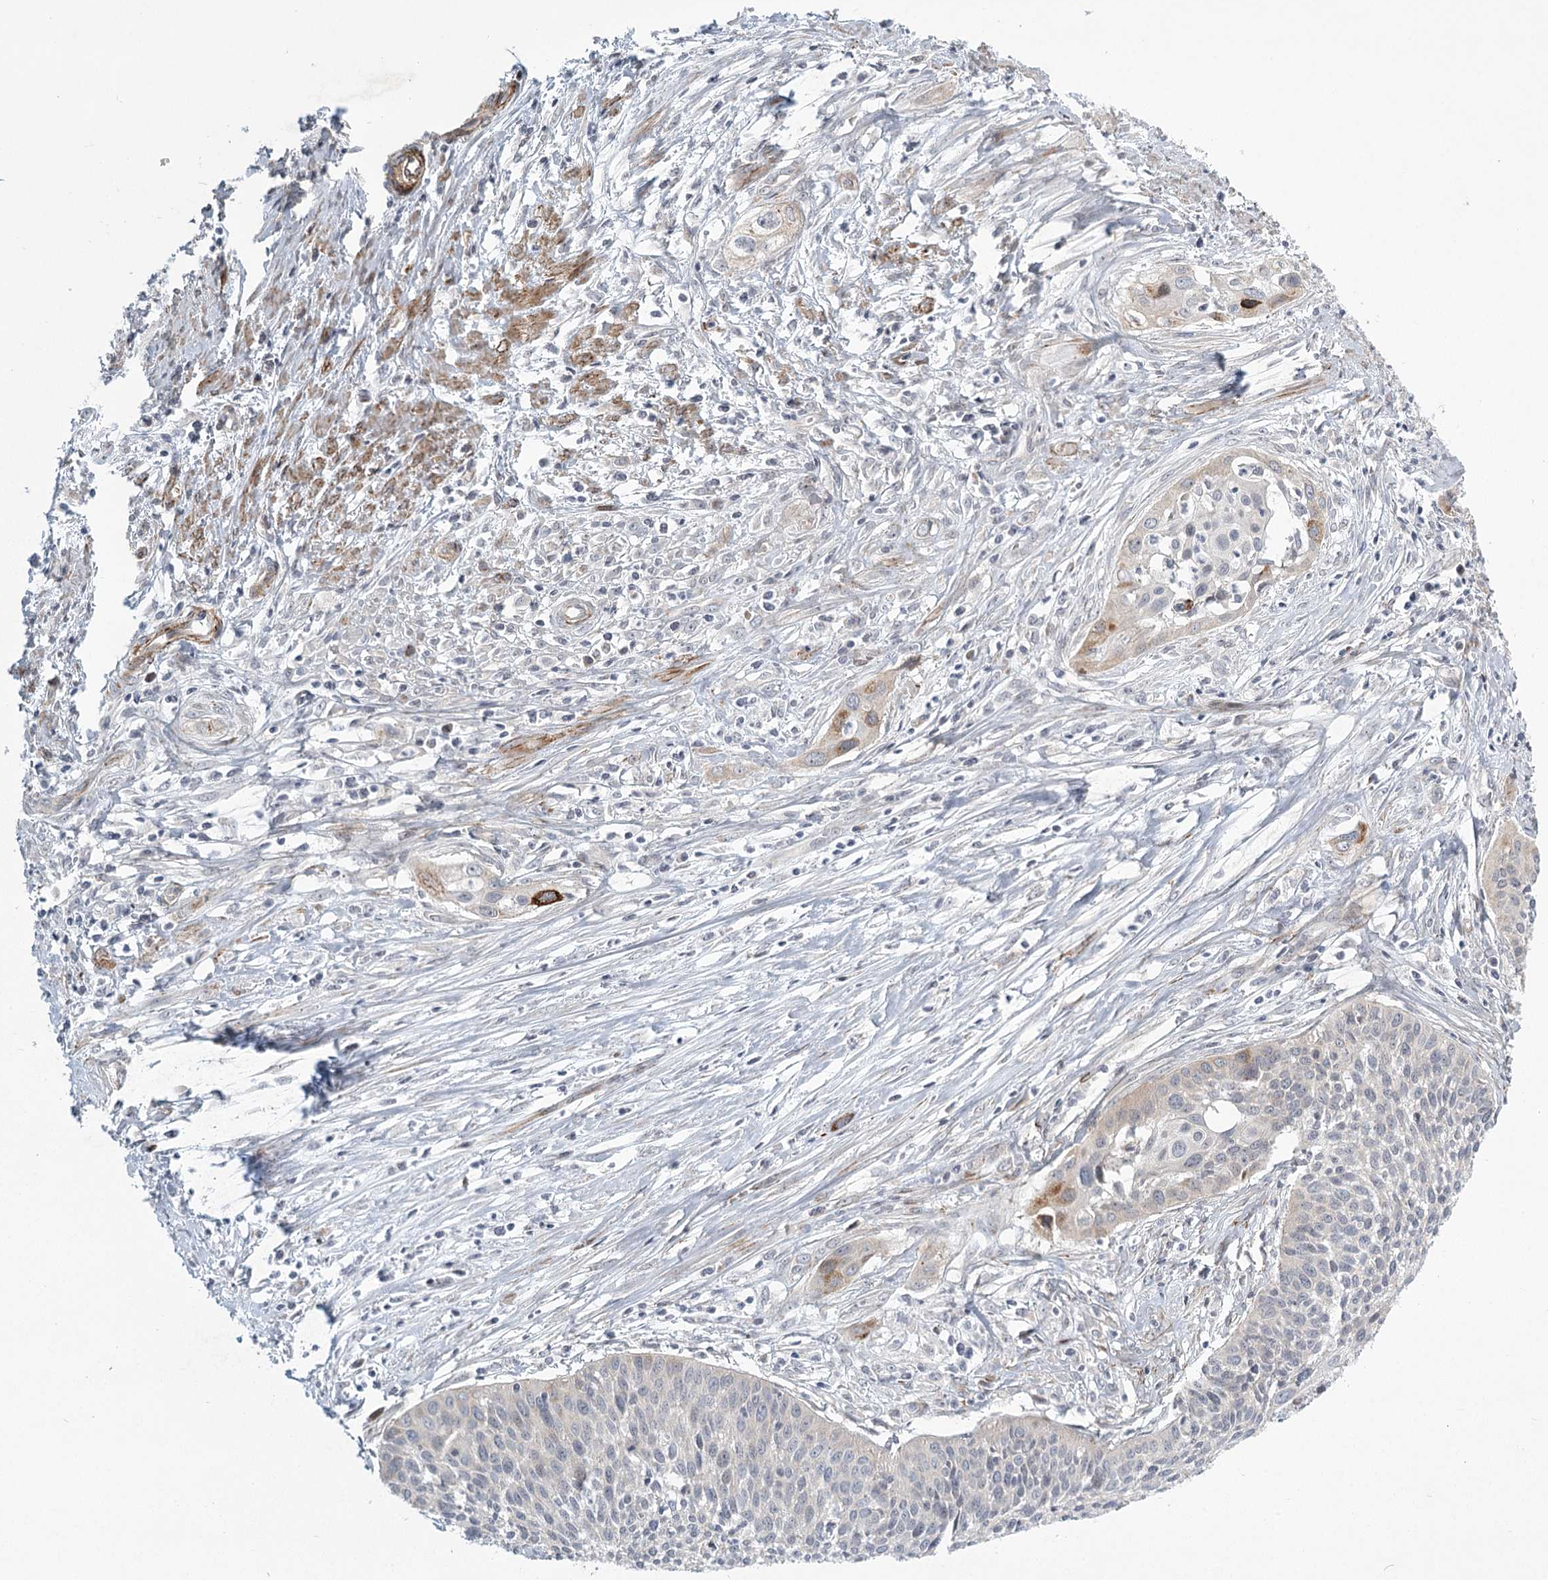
{"staining": {"intensity": "weak", "quantity": "<25%", "location": "cytoplasmic/membranous"}, "tissue": "cervical cancer", "cell_type": "Tumor cells", "image_type": "cancer", "snomed": [{"axis": "morphology", "description": "Squamous cell carcinoma, NOS"}, {"axis": "topography", "description": "Cervix"}], "caption": "IHC of human squamous cell carcinoma (cervical) displays no positivity in tumor cells.", "gene": "MEPE", "patient": {"sex": "female", "age": 34}}